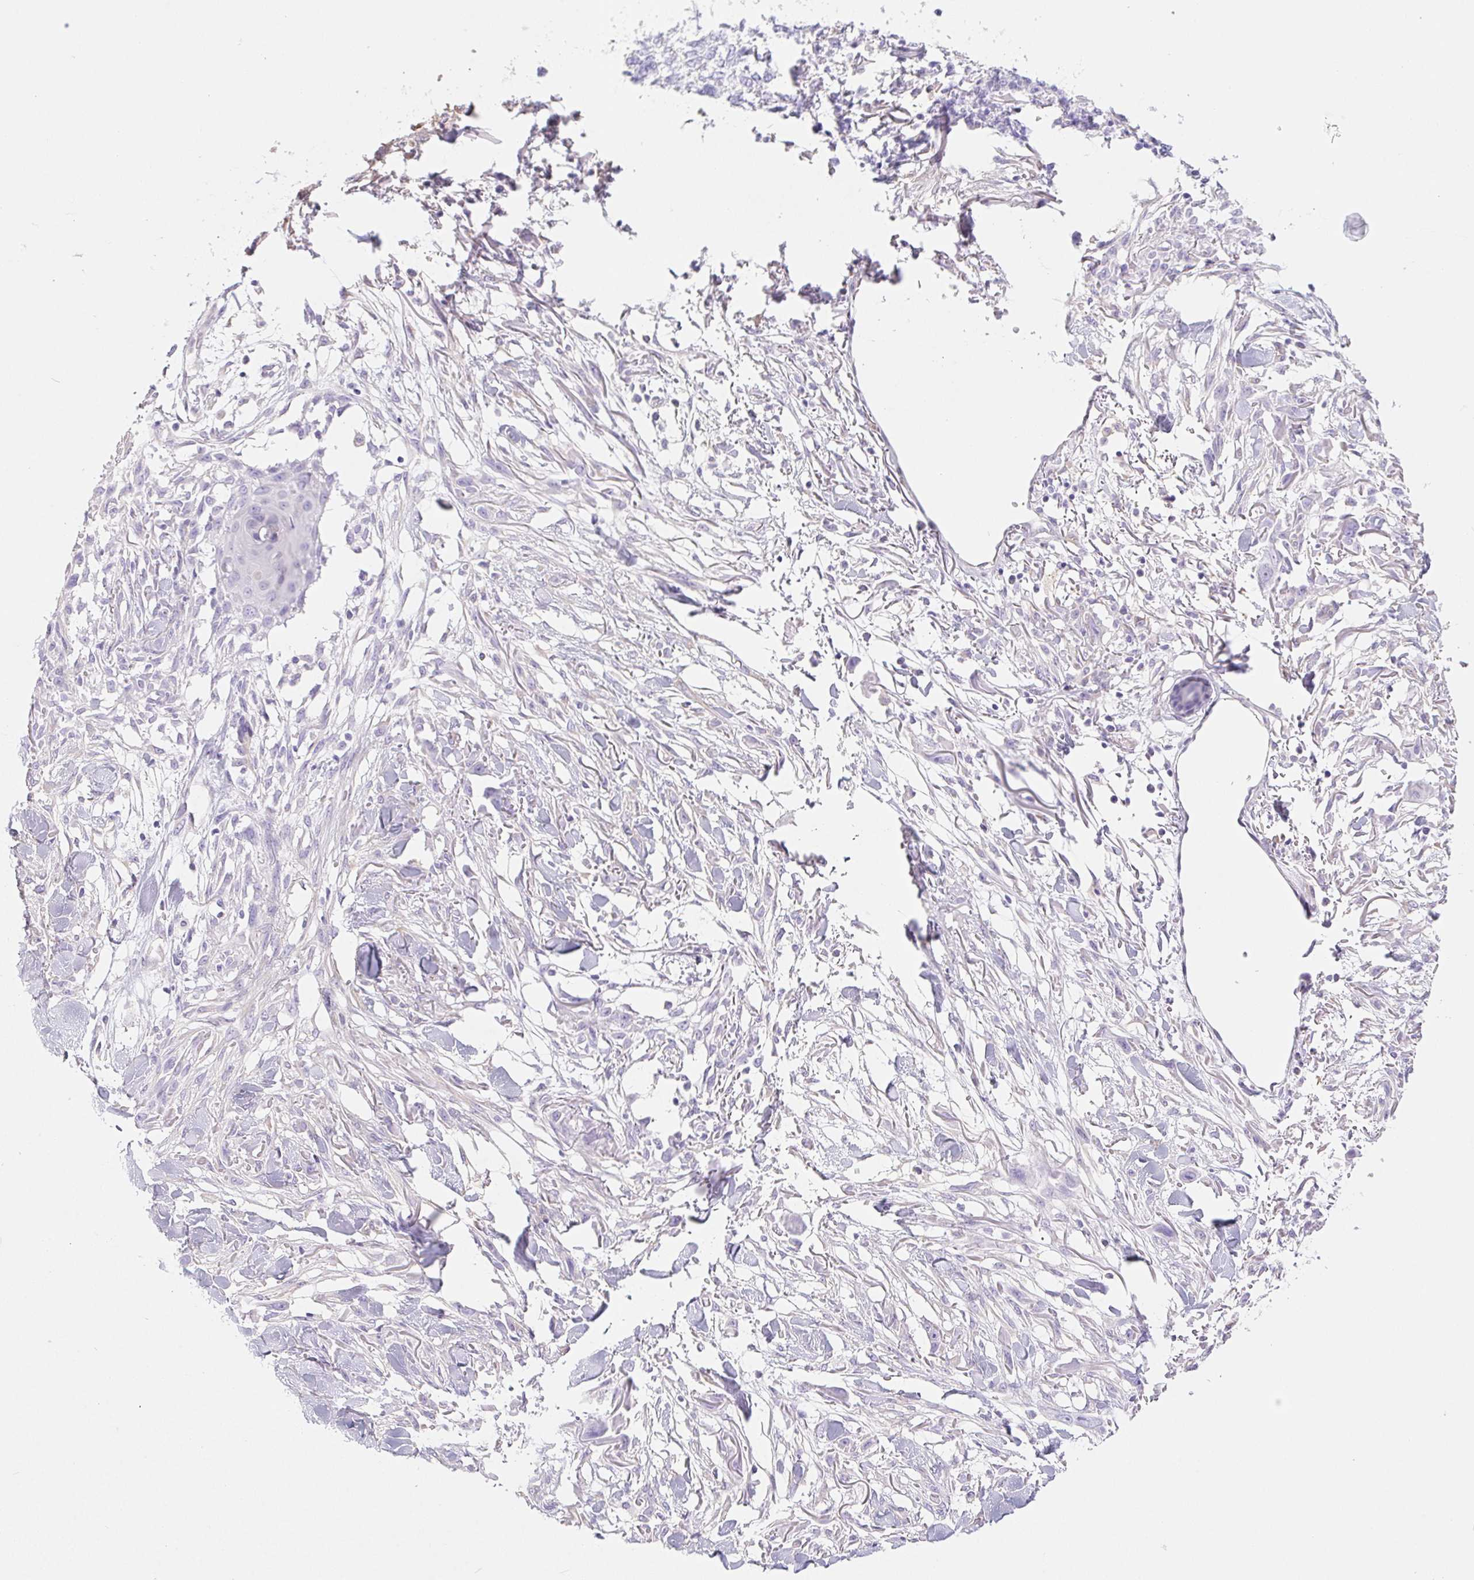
{"staining": {"intensity": "negative", "quantity": "none", "location": "none"}, "tissue": "skin cancer", "cell_type": "Tumor cells", "image_type": "cancer", "snomed": [{"axis": "morphology", "description": "Squamous cell carcinoma, NOS"}, {"axis": "topography", "description": "Skin"}], "caption": "Tumor cells are negative for protein expression in human skin cancer. (DAB (3,3'-diaminobenzidine) IHC with hematoxylin counter stain).", "gene": "PNLIP", "patient": {"sex": "female", "age": 59}}